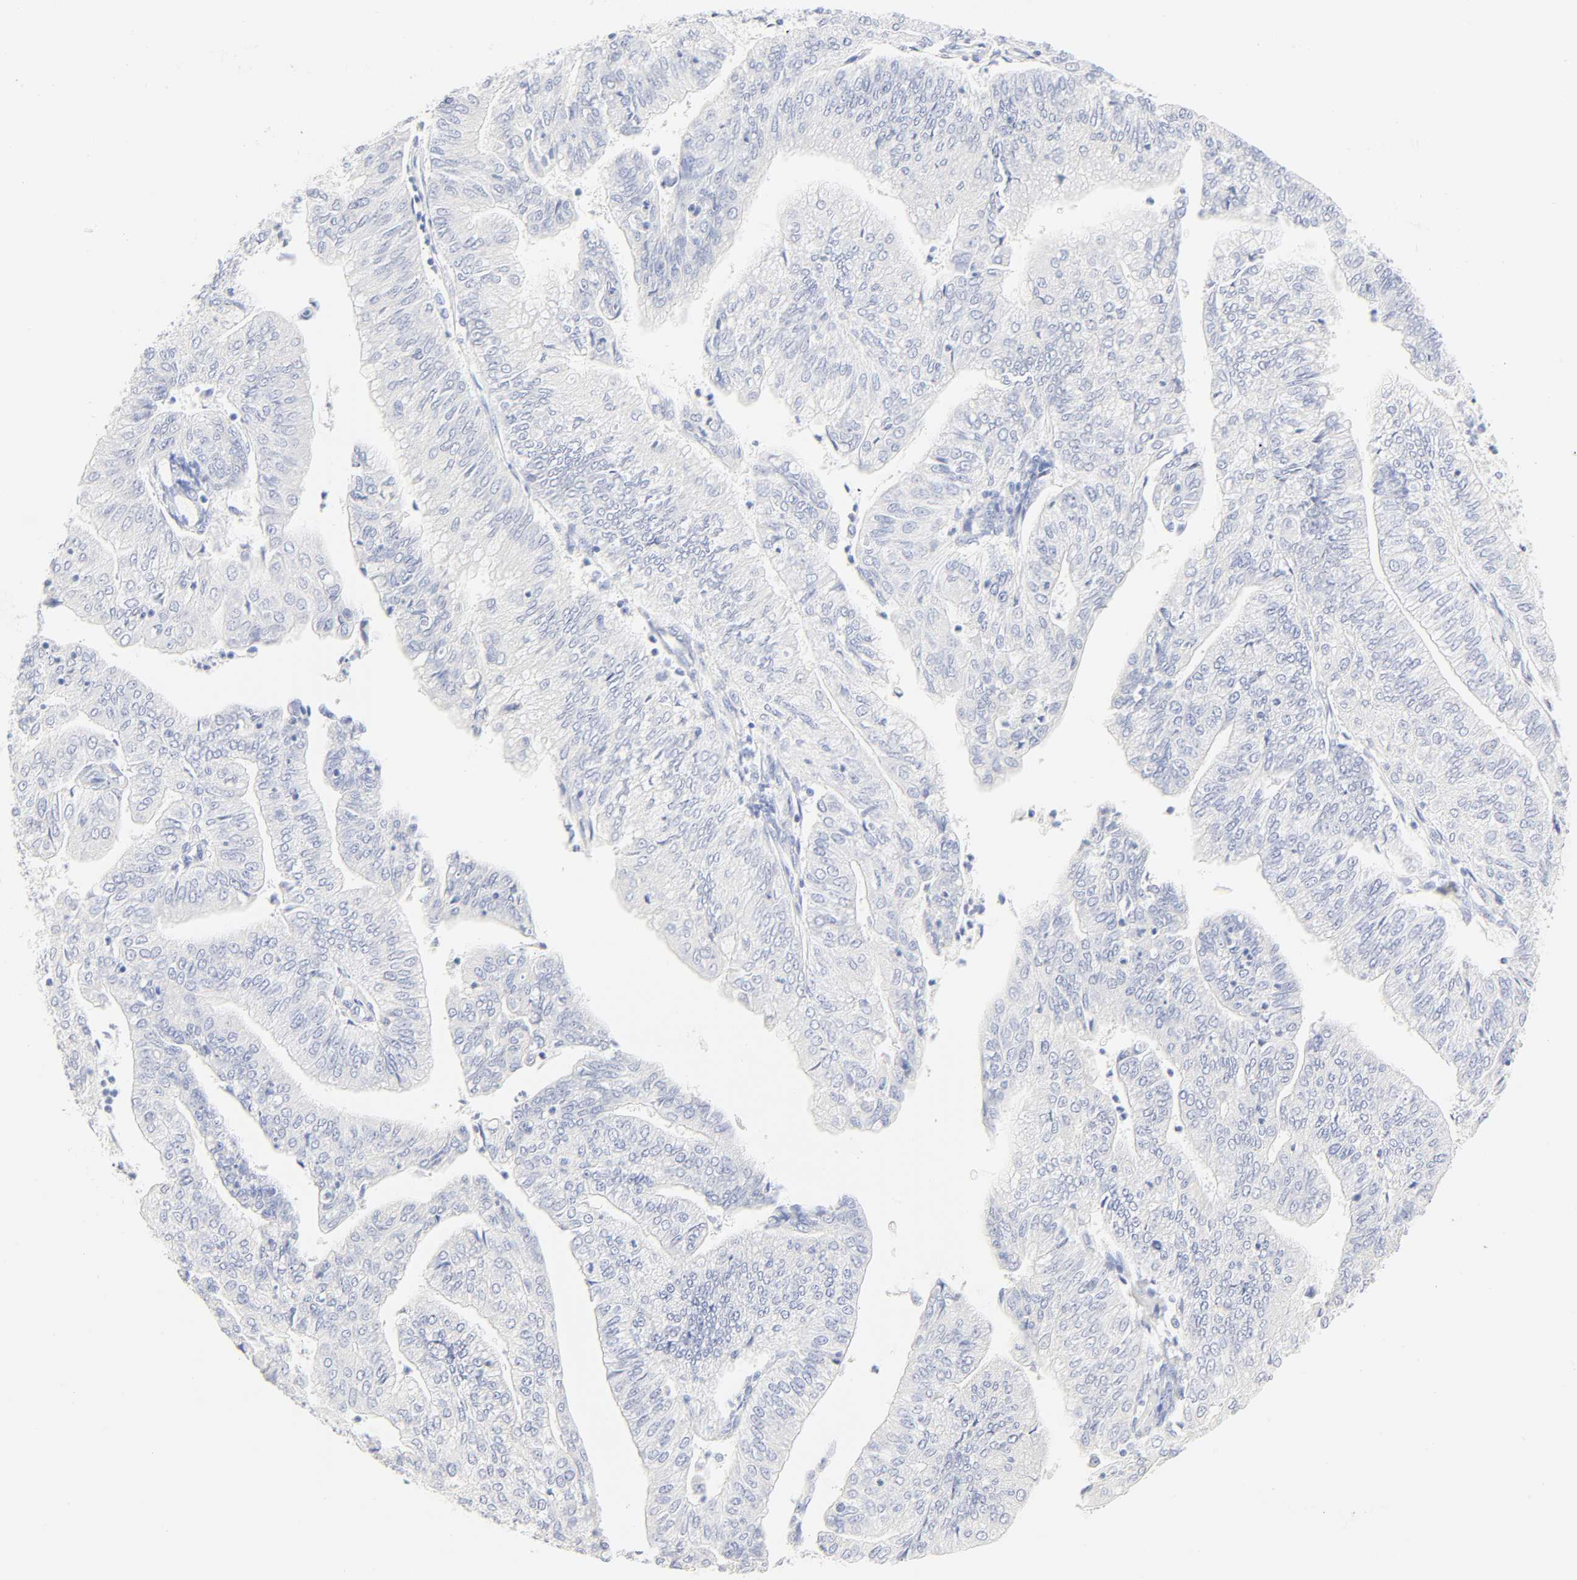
{"staining": {"intensity": "negative", "quantity": "none", "location": "none"}, "tissue": "endometrial cancer", "cell_type": "Tumor cells", "image_type": "cancer", "snomed": [{"axis": "morphology", "description": "Adenocarcinoma, NOS"}, {"axis": "topography", "description": "Endometrium"}], "caption": "Micrograph shows no significant protein staining in tumor cells of endometrial cancer. (Stains: DAB immunohistochemistry (IHC) with hematoxylin counter stain, Microscopy: brightfield microscopy at high magnification).", "gene": "SLCO1B3", "patient": {"sex": "female", "age": 59}}